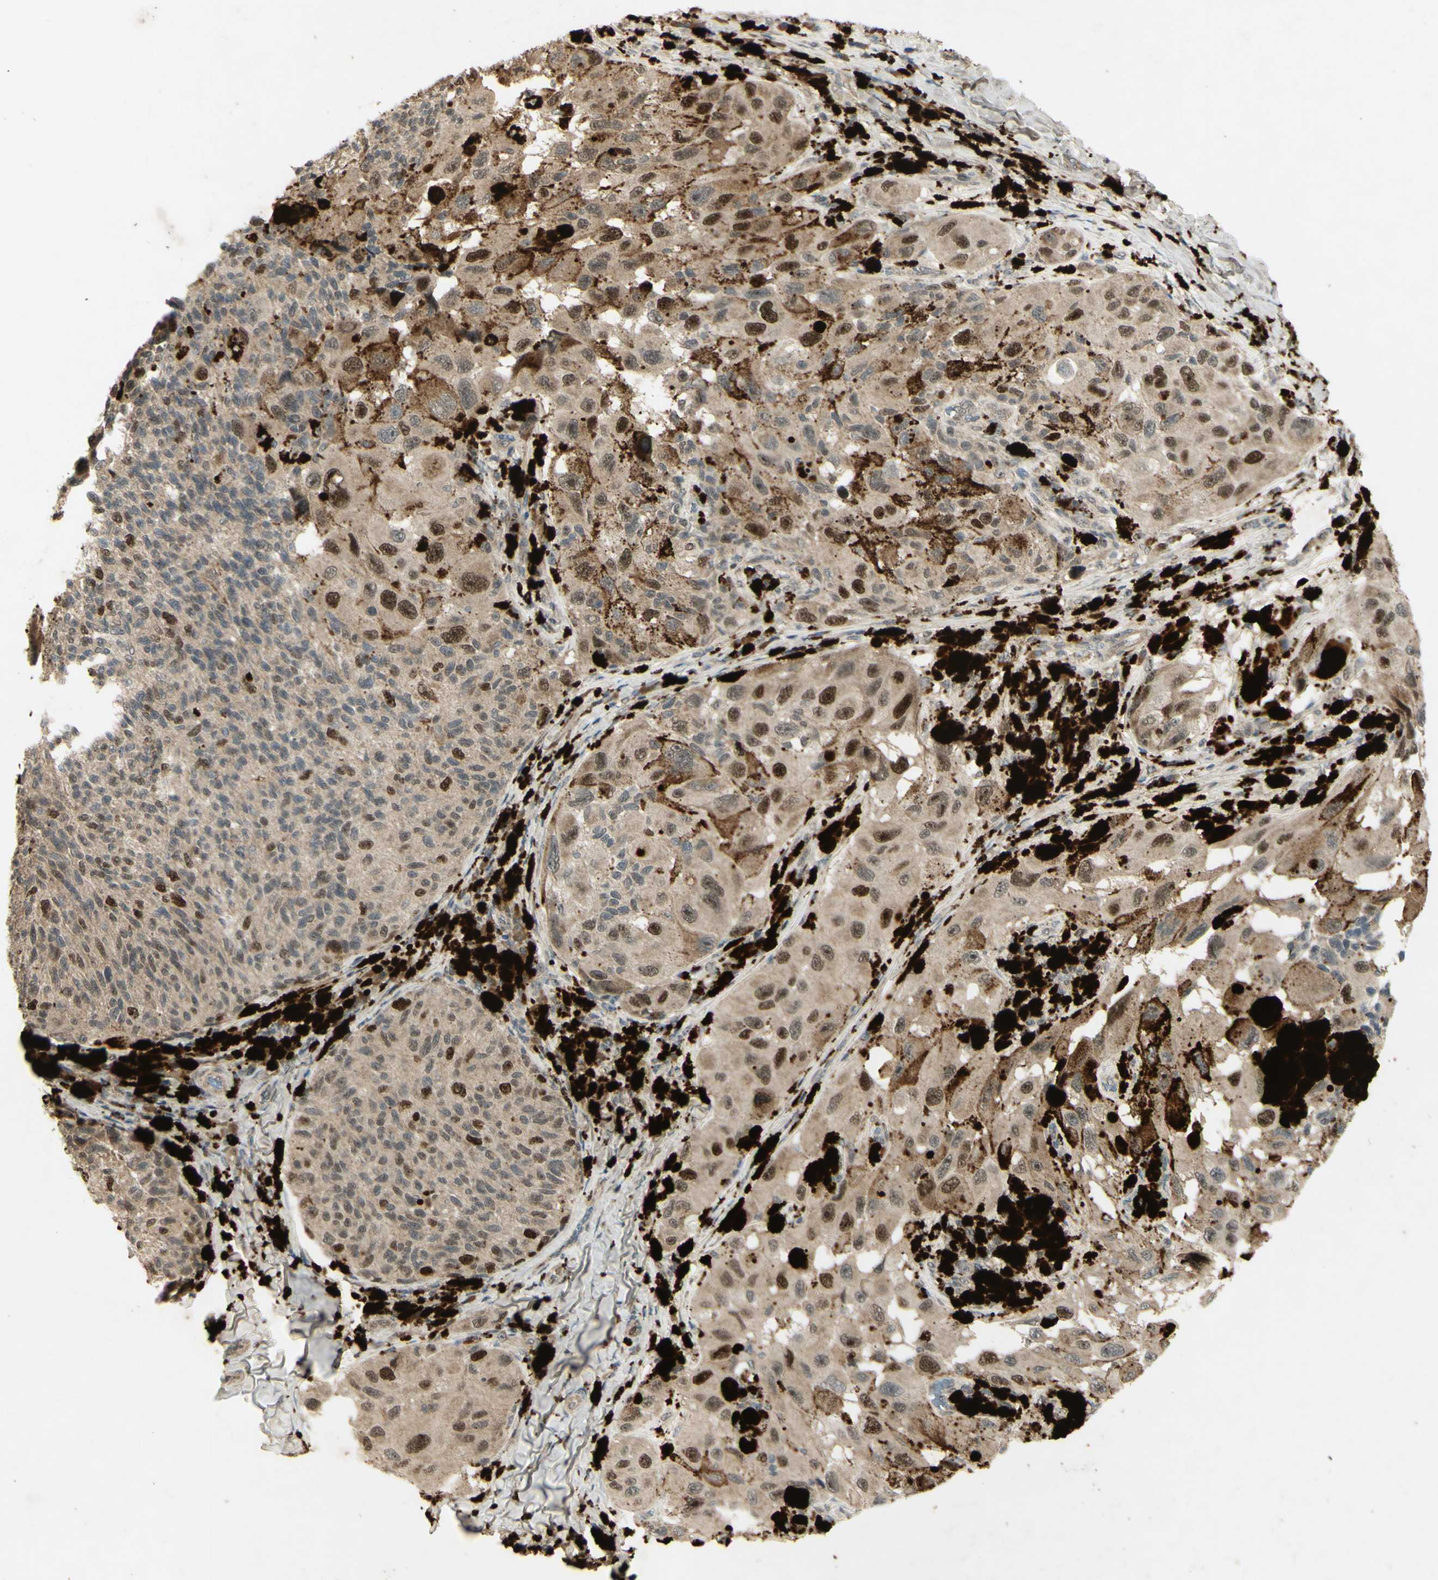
{"staining": {"intensity": "strong", "quantity": "<25%", "location": "nuclear"}, "tissue": "melanoma", "cell_type": "Tumor cells", "image_type": "cancer", "snomed": [{"axis": "morphology", "description": "Malignant melanoma, NOS"}, {"axis": "topography", "description": "Skin"}], "caption": "A brown stain highlights strong nuclear staining of a protein in melanoma tumor cells.", "gene": "RAD18", "patient": {"sex": "female", "age": 73}}